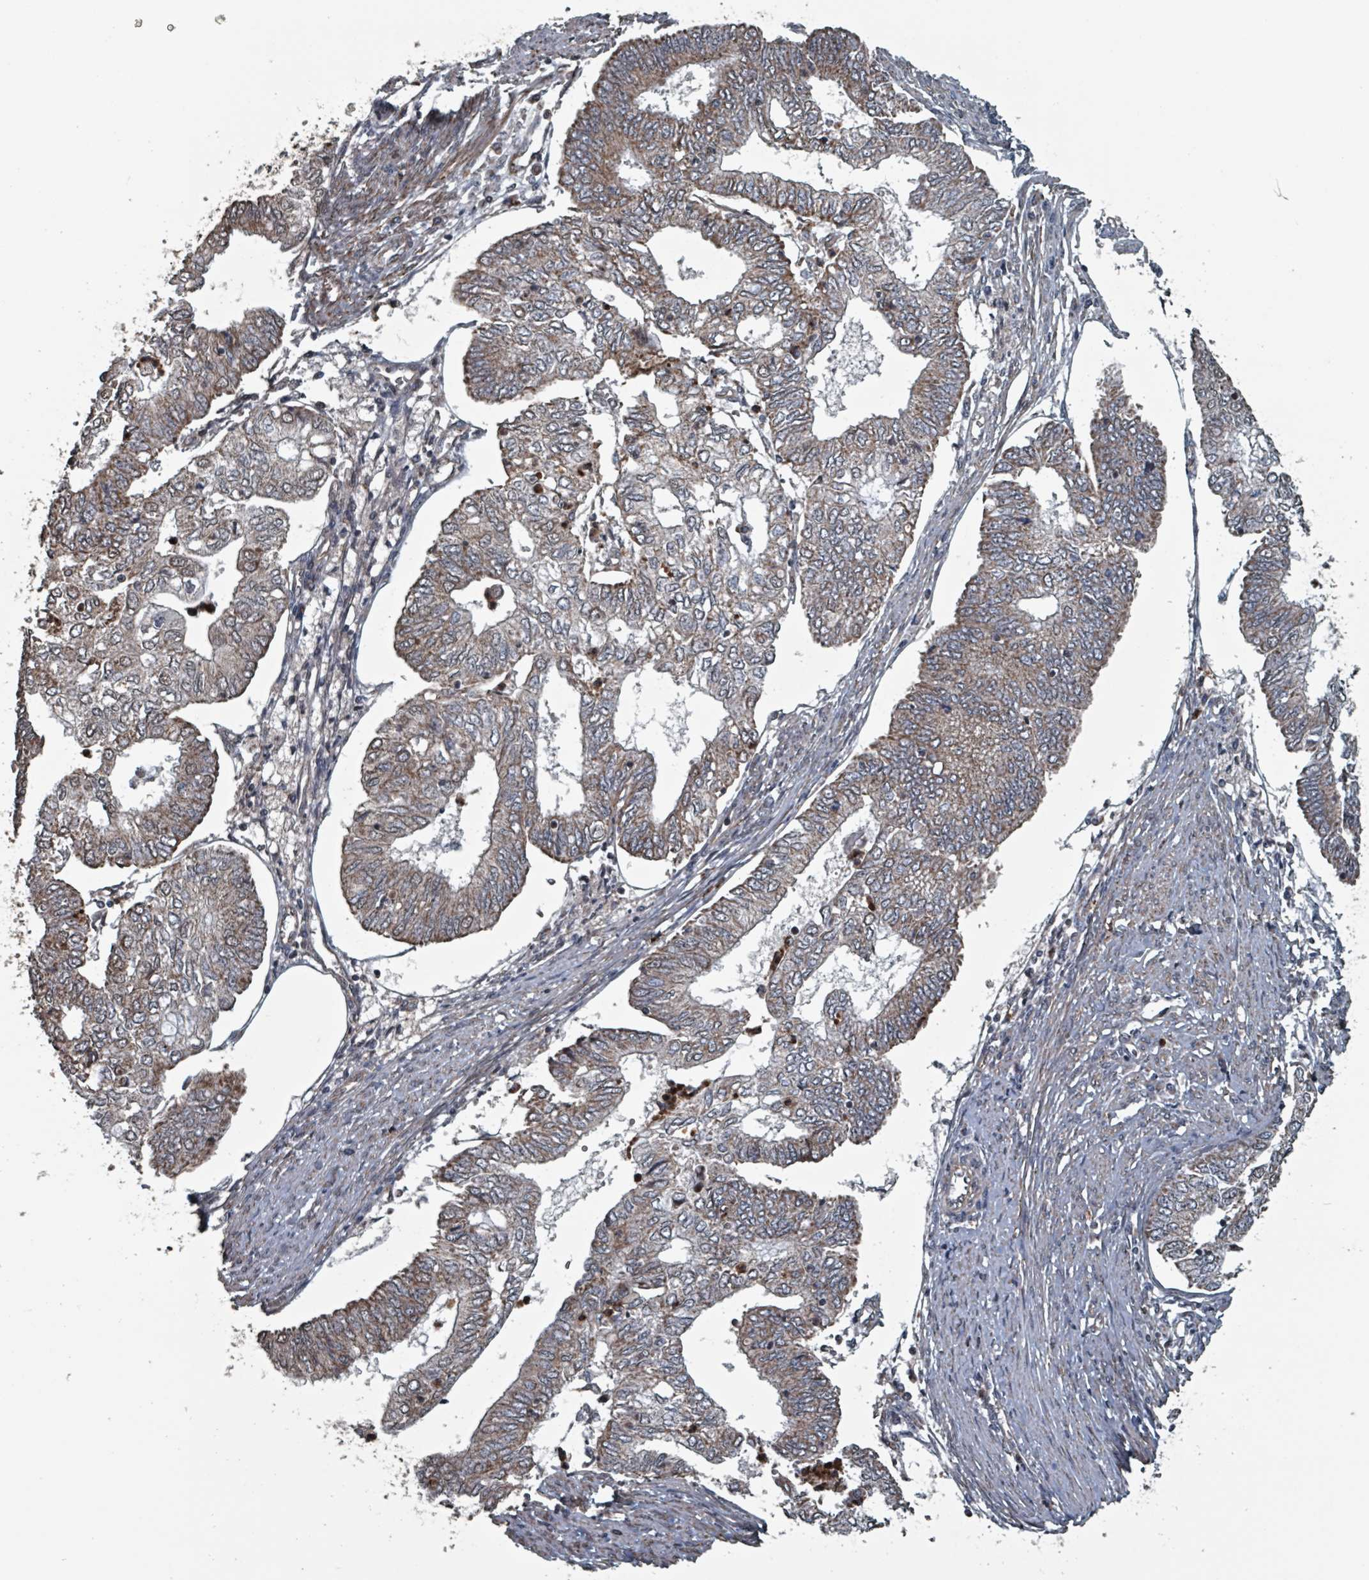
{"staining": {"intensity": "weak", "quantity": "25%-75%", "location": "cytoplasmic/membranous"}, "tissue": "endometrial cancer", "cell_type": "Tumor cells", "image_type": "cancer", "snomed": [{"axis": "morphology", "description": "Adenocarcinoma, NOS"}, {"axis": "topography", "description": "Endometrium"}], "caption": "Tumor cells demonstrate low levels of weak cytoplasmic/membranous expression in approximately 25%-75% of cells in human adenocarcinoma (endometrial).", "gene": "MRPL4", "patient": {"sex": "female", "age": 68}}